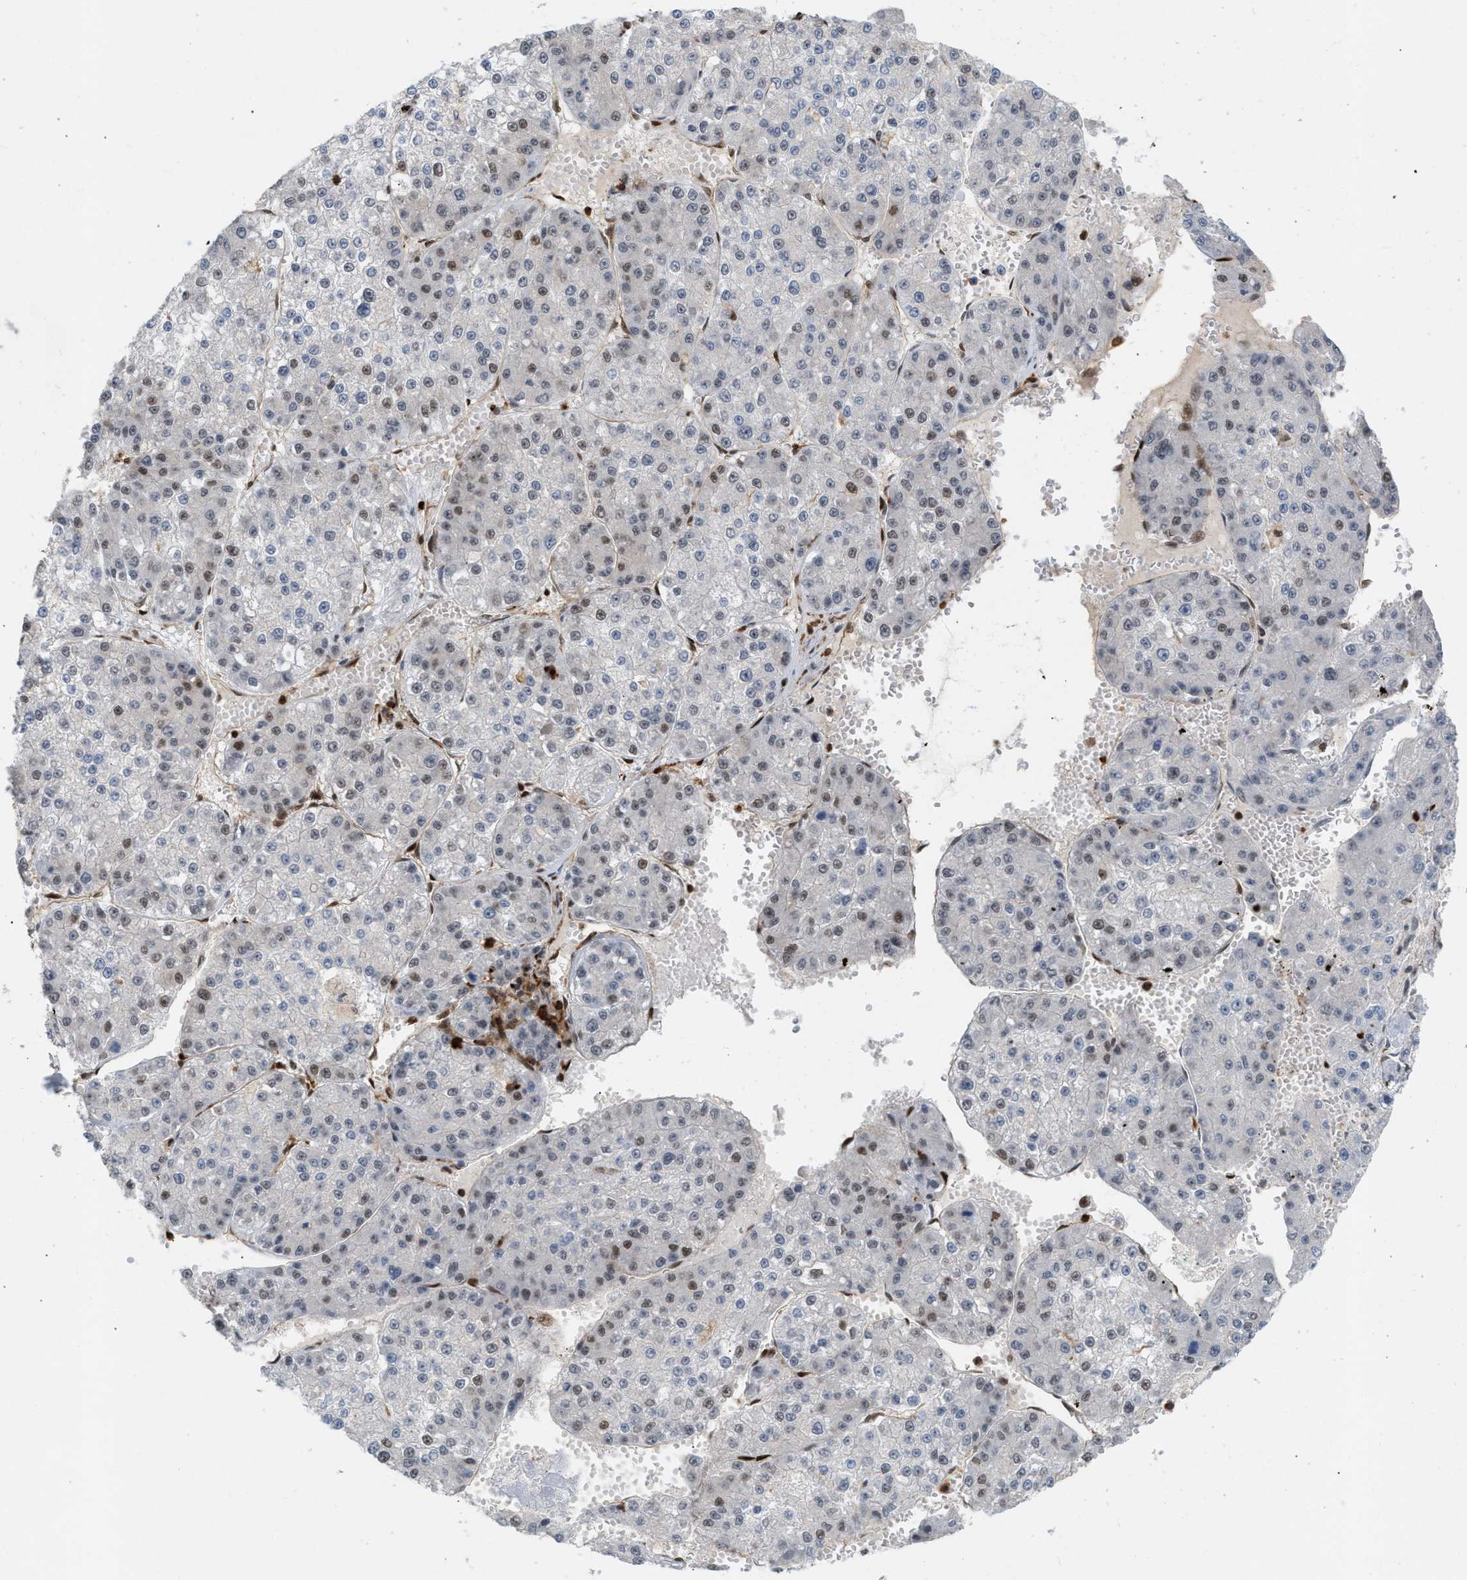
{"staining": {"intensity": "weak", "quantity": "<25%", "location": "nuclear"}, "tissue": "liver cancer", "cell_type": "Tumor cells", "image_type": "cancer", "snomed": [{"axis": "morphology", "description": "Carcinoma, Hepatocellular, NOS"}, {"axis": "topography", "description": "Liver"}], "caption": "Immunohistochemical staining of liver cancer exhibits no significant expression in tumor cells.", "gene": "RNASEK-C17orf49", "patient": {"sex": "female", "age": 73}}